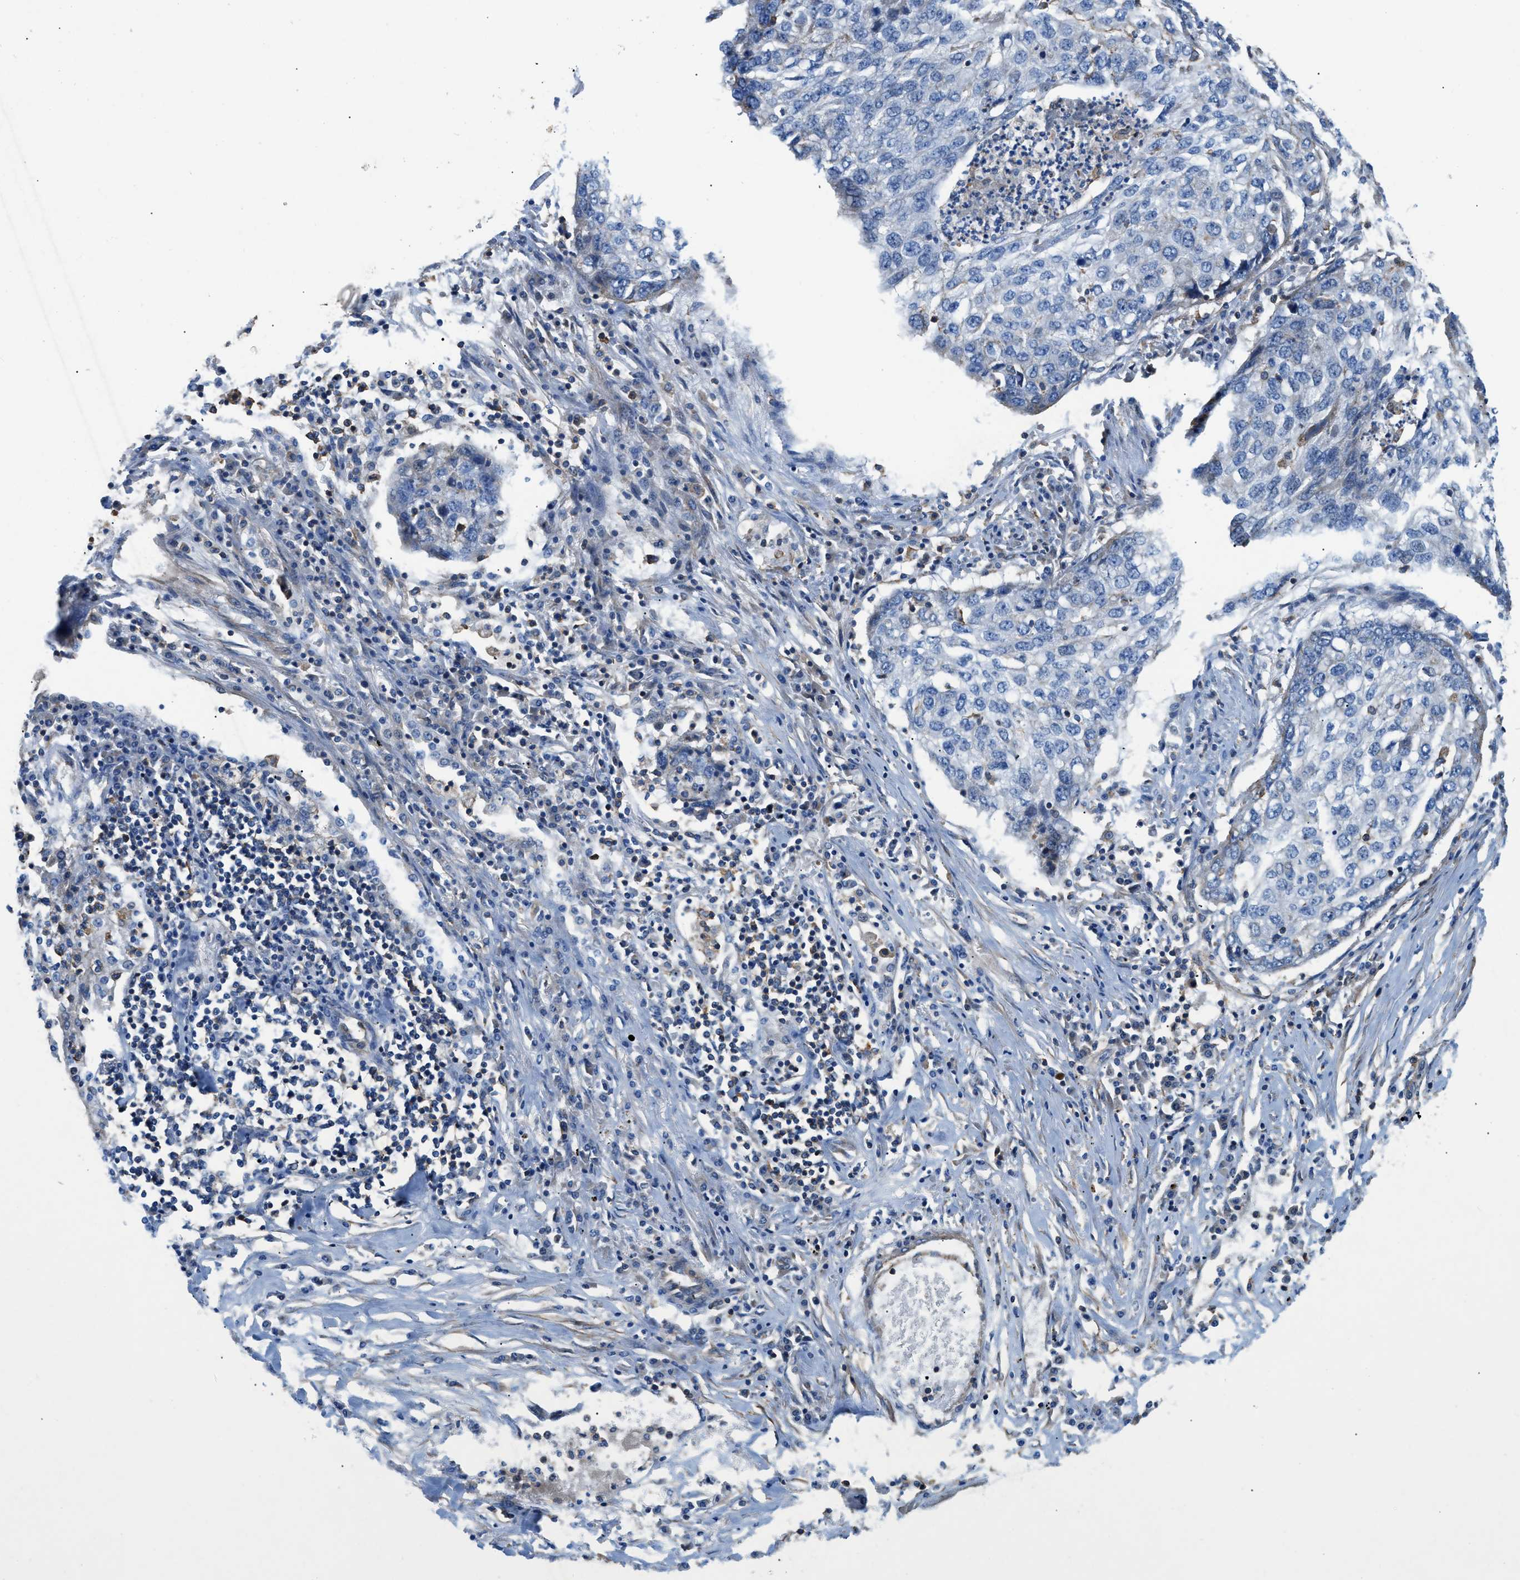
{"staining": {"intensity": "negative", "quantity": "none", "location": "none"}, "tissue": "lung cancer", "cell_type": "Tumor cells", "image_type": "cancer", "snomed": [{"axis": "morphology", "description": "Squamous cell carcinoma, NOS"}, {"axis": "topography", "description": "Lung"}], "caption": "This is an IHC histopathology image of lung cancer. There is no staining in tumor cells.", "gene": "ATP6V0D1", "patient": {"sex": "female", "age": 63}}